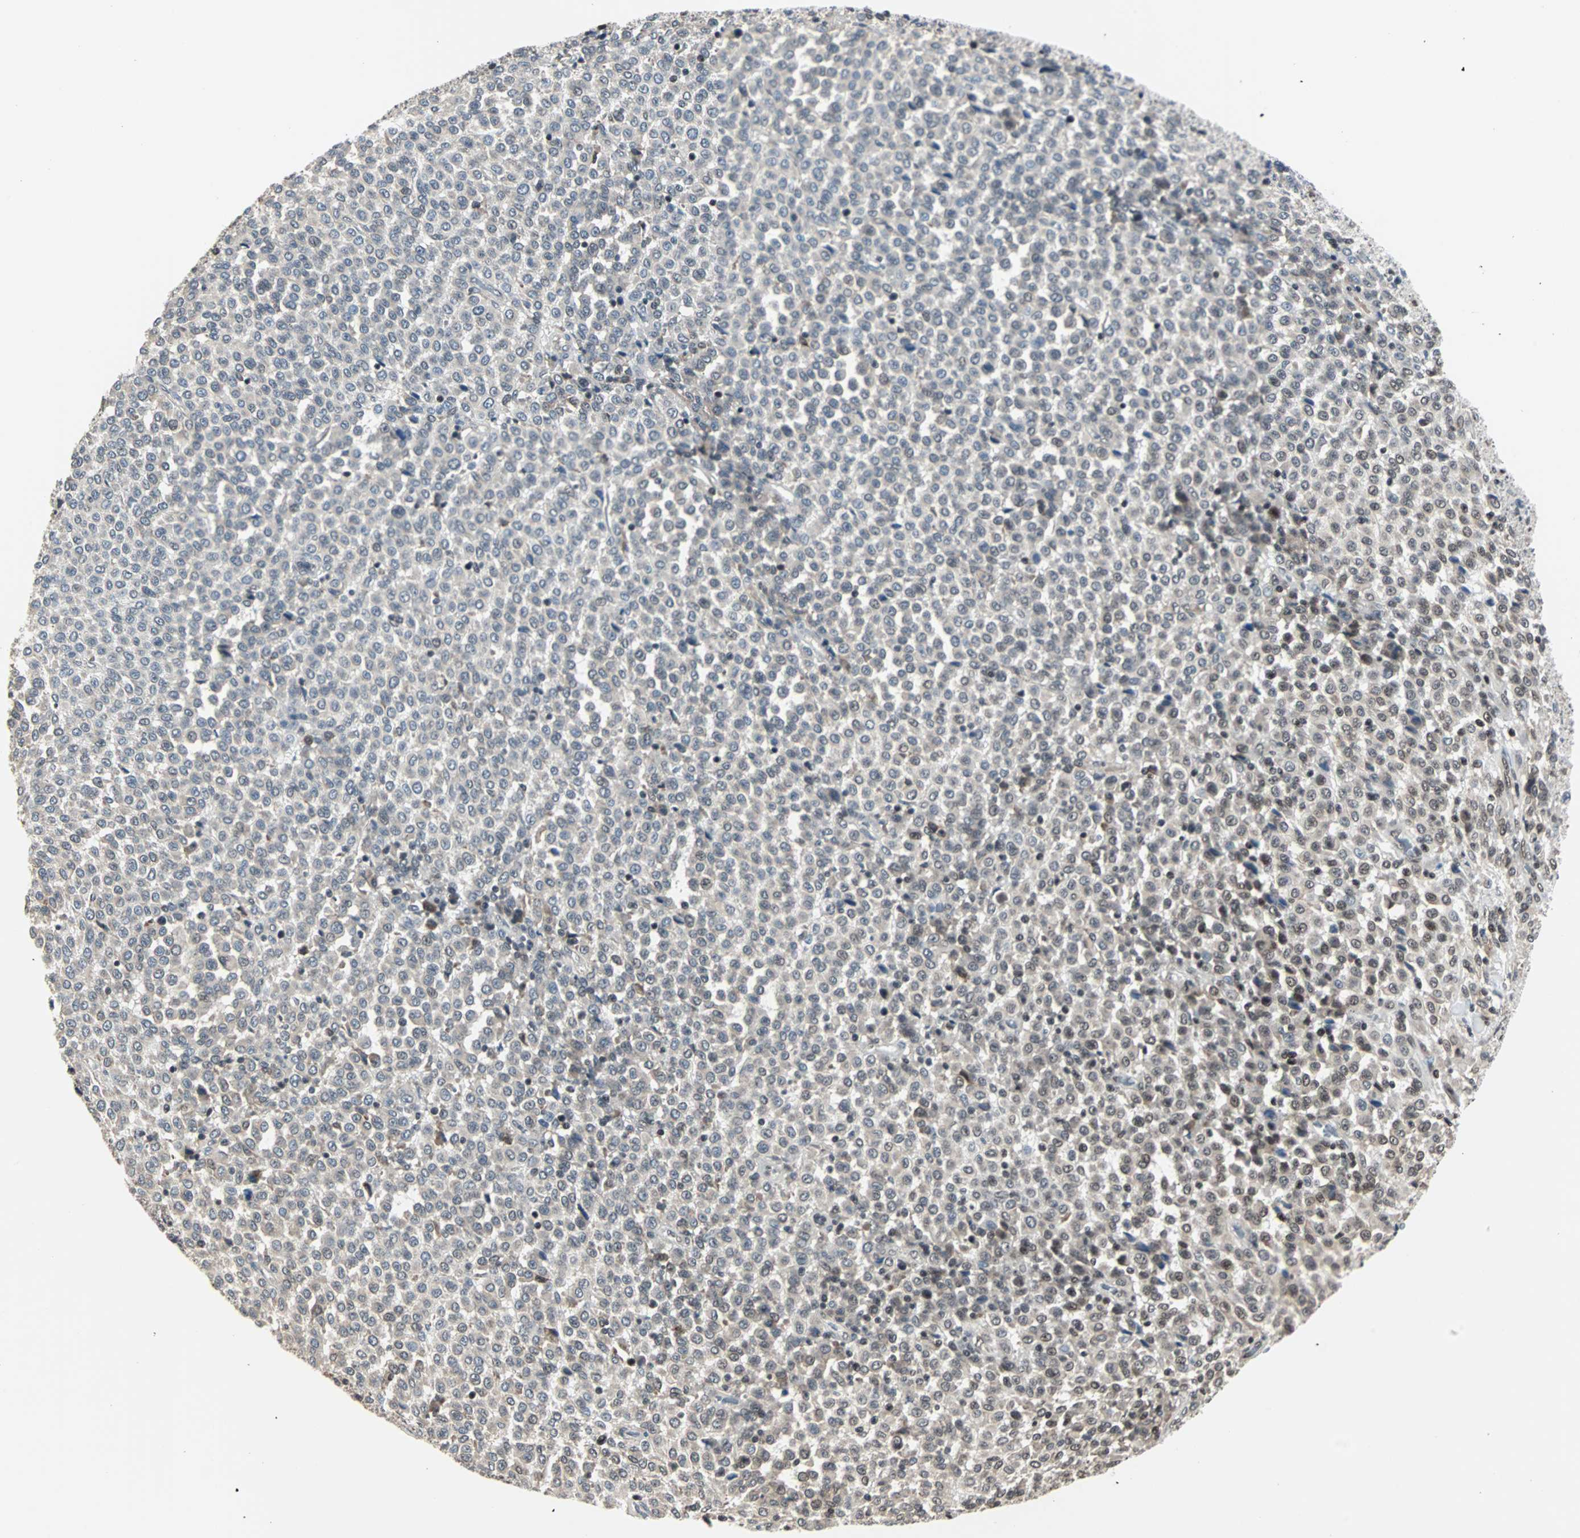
{"staining": {"intensity": "weak", "quantity": "25%-75%", "location": "cytoplasmic/membranous,nuclear"}, "tissue": "melanoma", "cell_type": "Tumor cells", "image_type": "cancer", "snomed": [{"axis": "morphology", "description": "Malignant melanoma, Metastatic site"}, {"axis": "topography", "description": "Pancreas"}], "caption": "Immunohistochemistry of melanoma displays low levels of weak cytoplasmic/membranous and nuclear staining in approximately 25%-75% of tumor cells. The protein is stained brown, and the nuclei are stained in blue (DAB IHC with brightfield microscopy, high magnification).", "gene": "TERF2IP", "patient": {"sex": "female", "age": 30}}